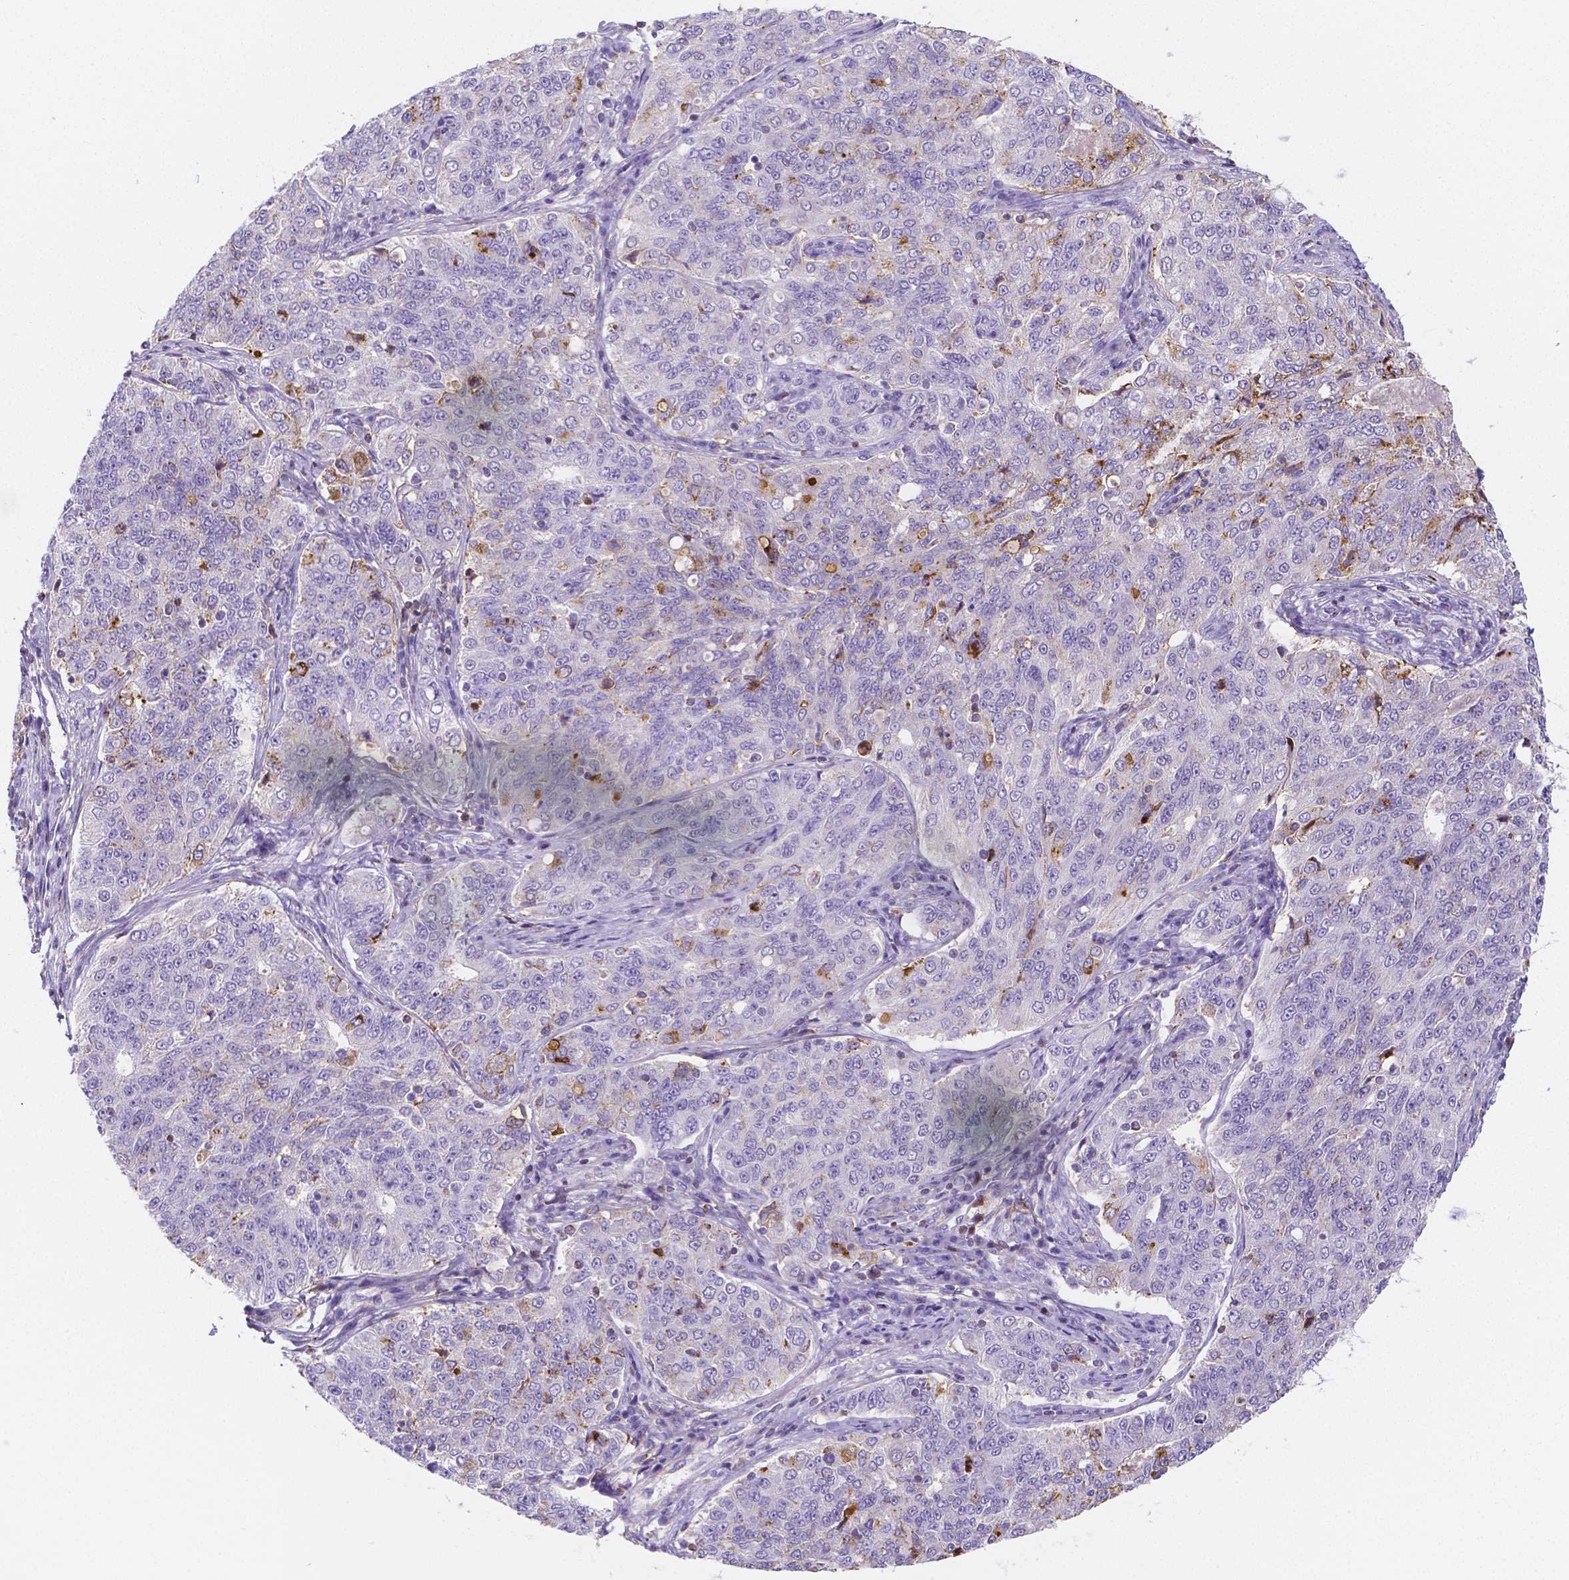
{"staining": {"intensity": "moderate", "quantity": "<25%", "location": "cytoplasmic/membranous"}, "tissue": "endometrial cancer", "cell_type": "Tumor cells", "image_type": "cancer", "snomed": [{"axis": "morphology", "description": "Adenocarcinoma, NOS"}, {"axis": "topography", "description": "Endometrium"}], "caption": "Endometrial adenocarcinoma was stained to show a protein in brown. There is low levels of moderate cytoplasmic/membranous expression in about <25% of tumor cells. The protein is shown in brown color, while the nuclei are stained blue.", "gene": "GABRD", "patient": {"sex": "female", "age": 43}}